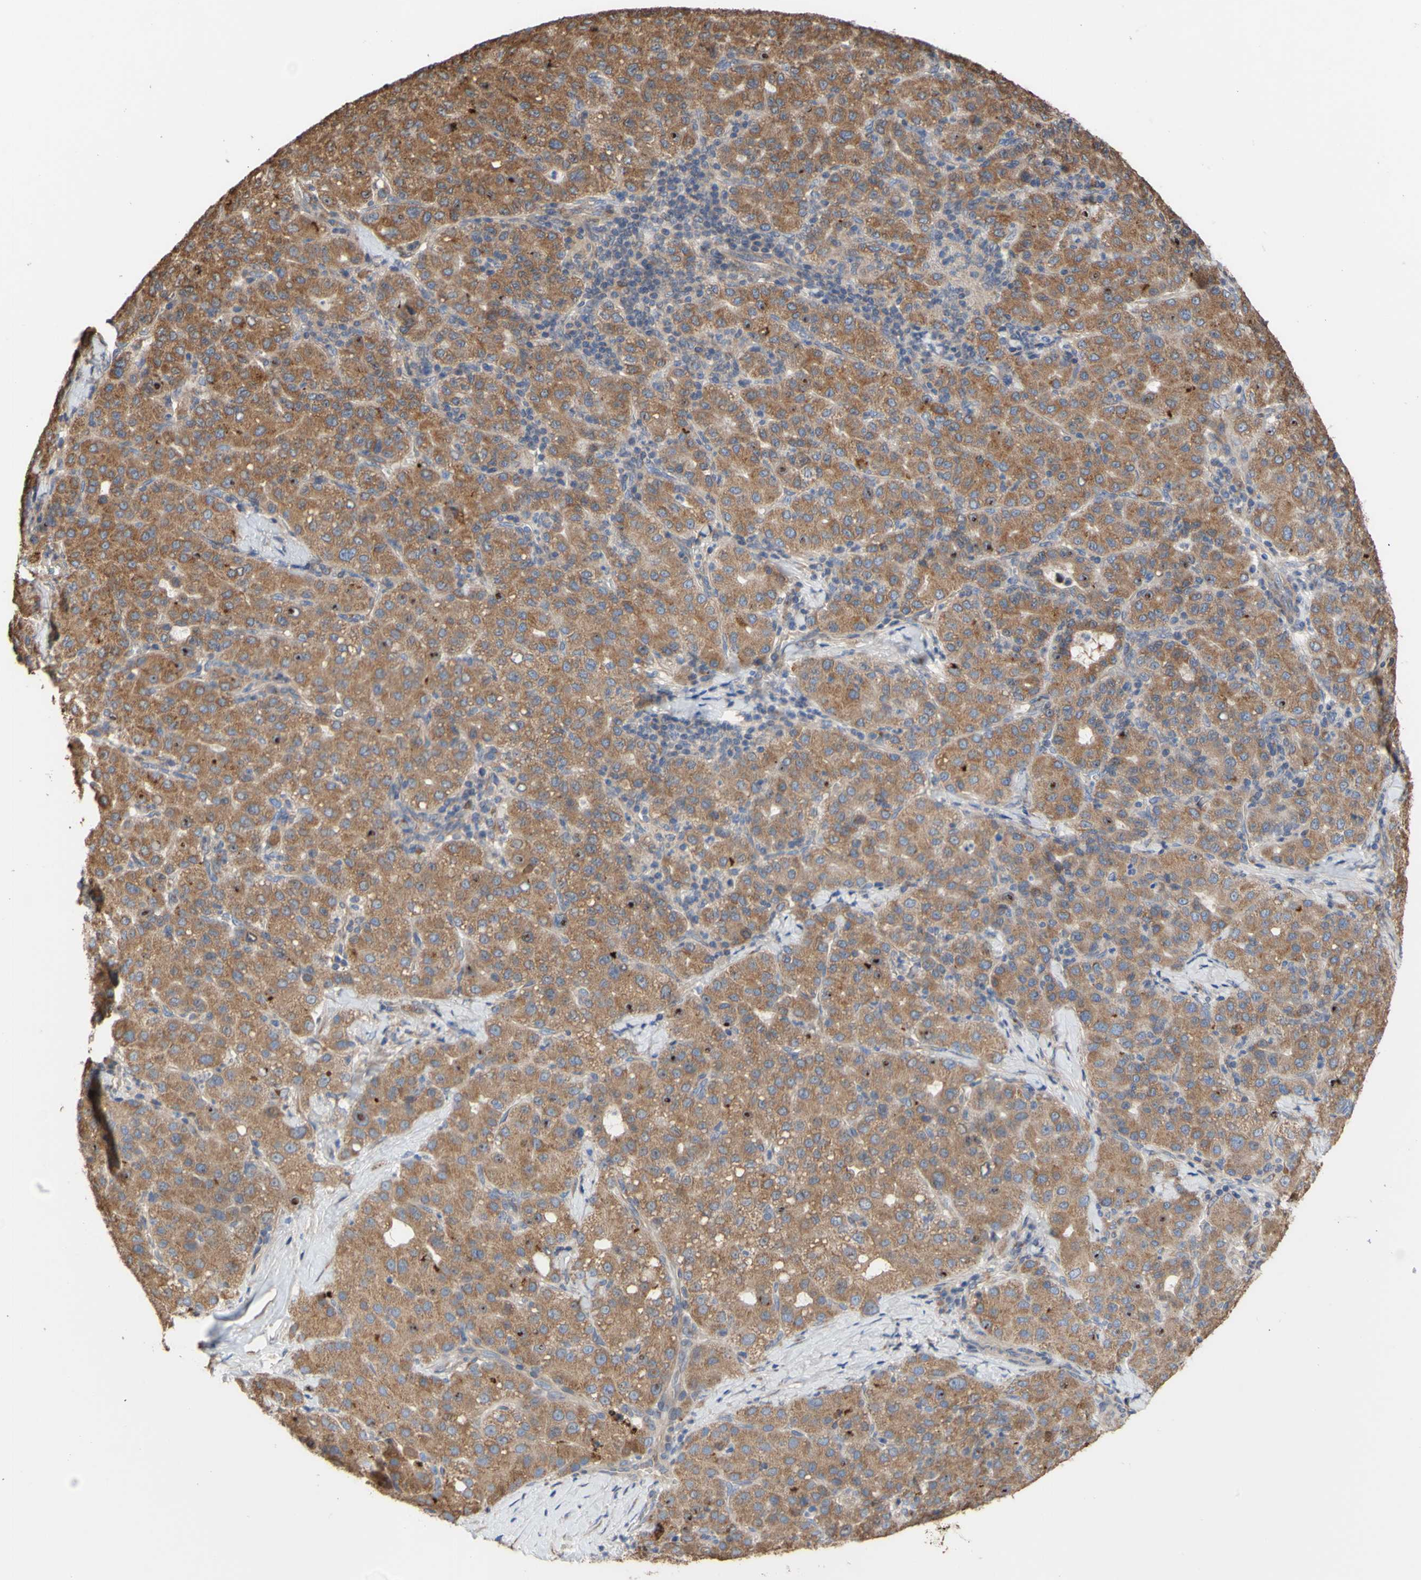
{"staining": {"intensity": "moderate", "quantity": ">75%", "location": "cytoplasmic/membranous"}, "tissue": "liver cancer", "cell_type": "Tumor cells", "image_type": "cancer", "snomed": [{"axis": "morphology", "description": "Carcinoma, Hepatocellular, NOS"}, {"axis": "topography", "description": "Liver"}], "caption": "Moderate cytoplasmic/membranous expression for a protein is seen in about >75% of tumor cells of hepatocellular carcinoma (liver) using IHC.", "gene": "NECTIN3", "patient": {"sex": "male", "age": 65}}